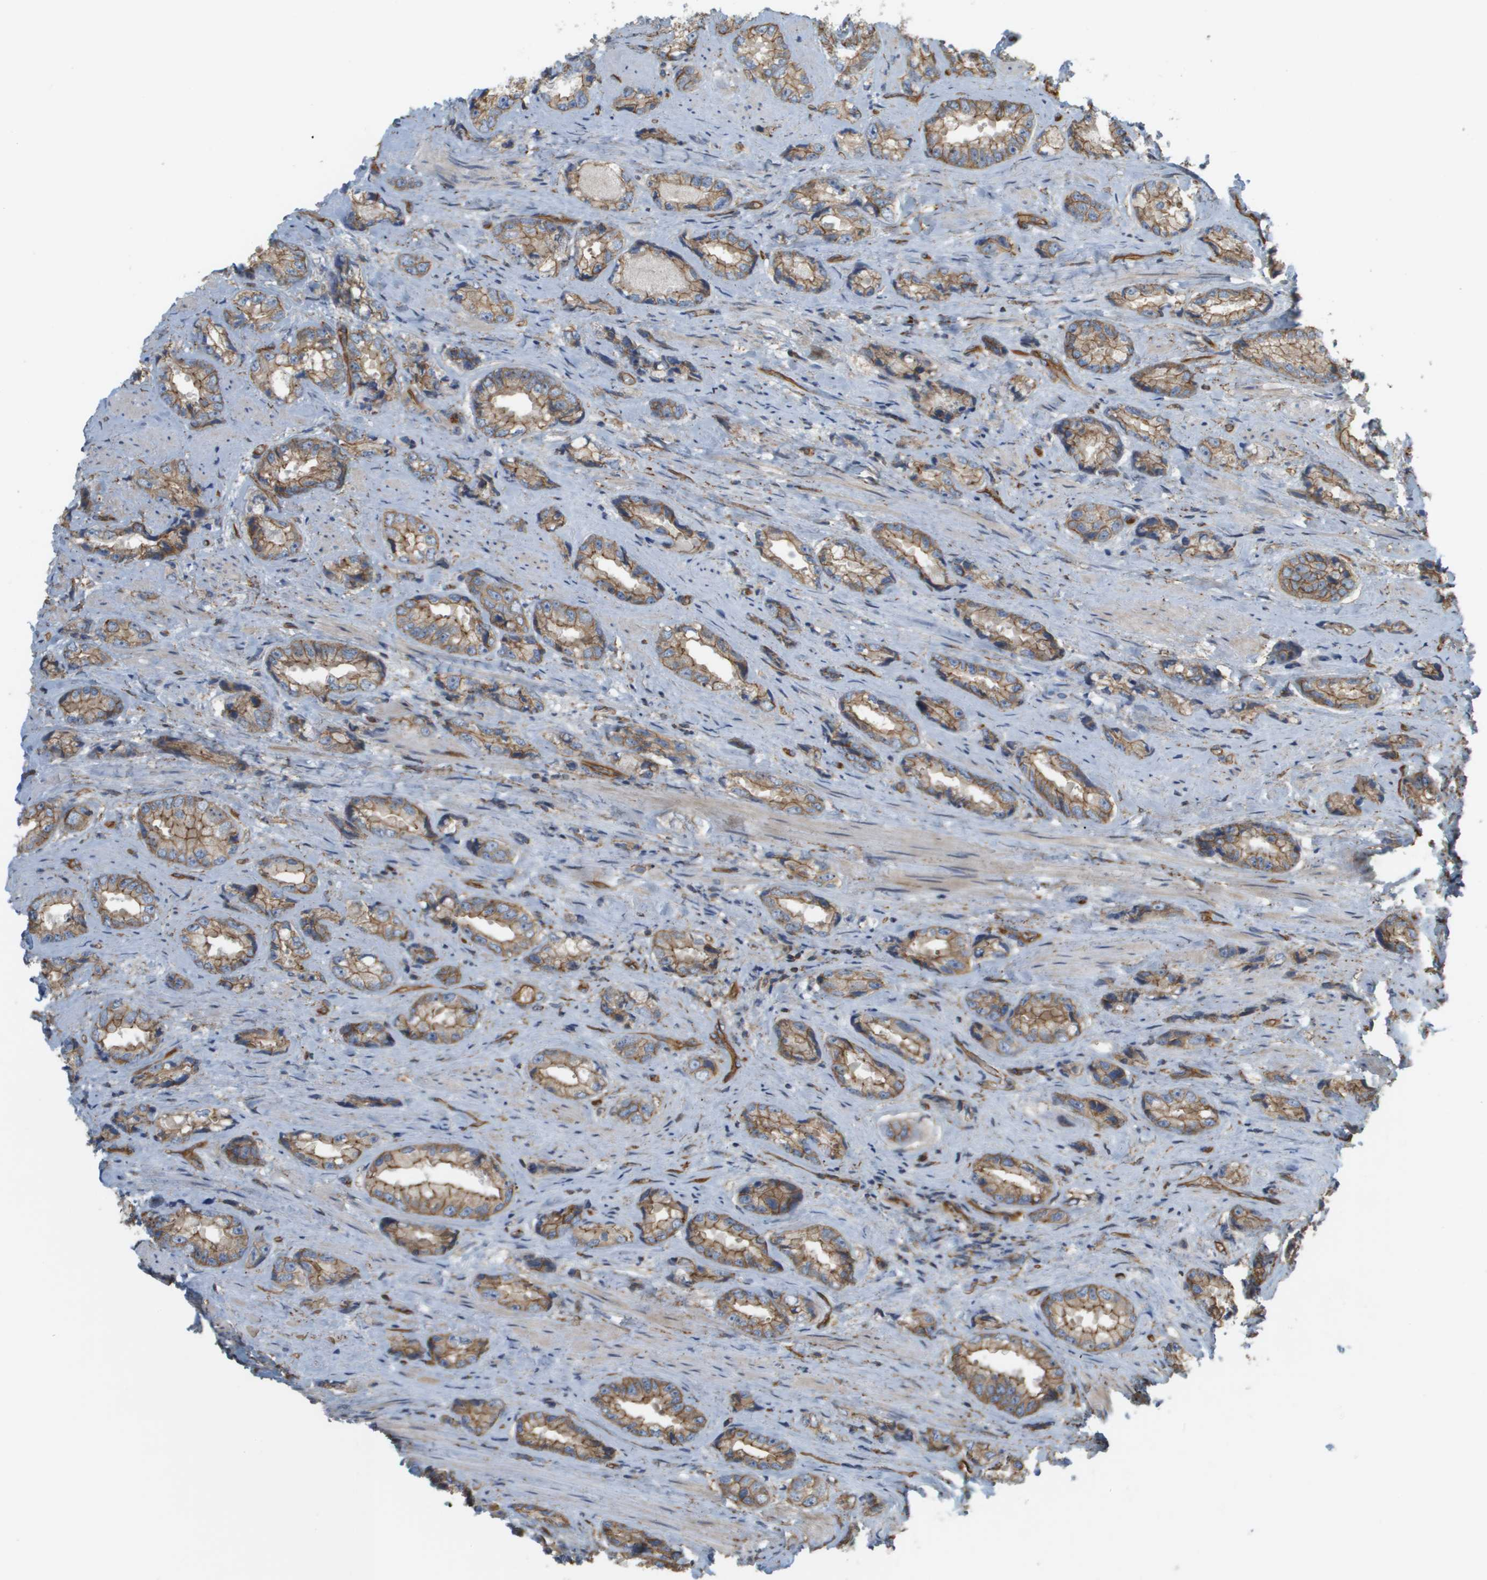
{"staining": {"intensity": "moderate", "quantity": ">75%", "location": "cytoplasmic/membranous"}, "tissue": "prostate cancer", "cell_type": "Tumor cells", "image_type": "cancer", "snomed": [{"axis": "morphology", "description": "Adenocarcinoma, High grade"}, {"axis": "topography", "description": "Prostate"}], "caption": "This micrograph demonstrates prostate adenocarcinoma (high-grade) stained with immunohistochemistry (IHC) to label a protein in brown. The cytoplasmic/membranous of tumor cells show moderate positivity for the protein. Nuclei are counter-stained blue.", "gene": "SGMS2", "patient": {"sex": "male", "age": 61}}